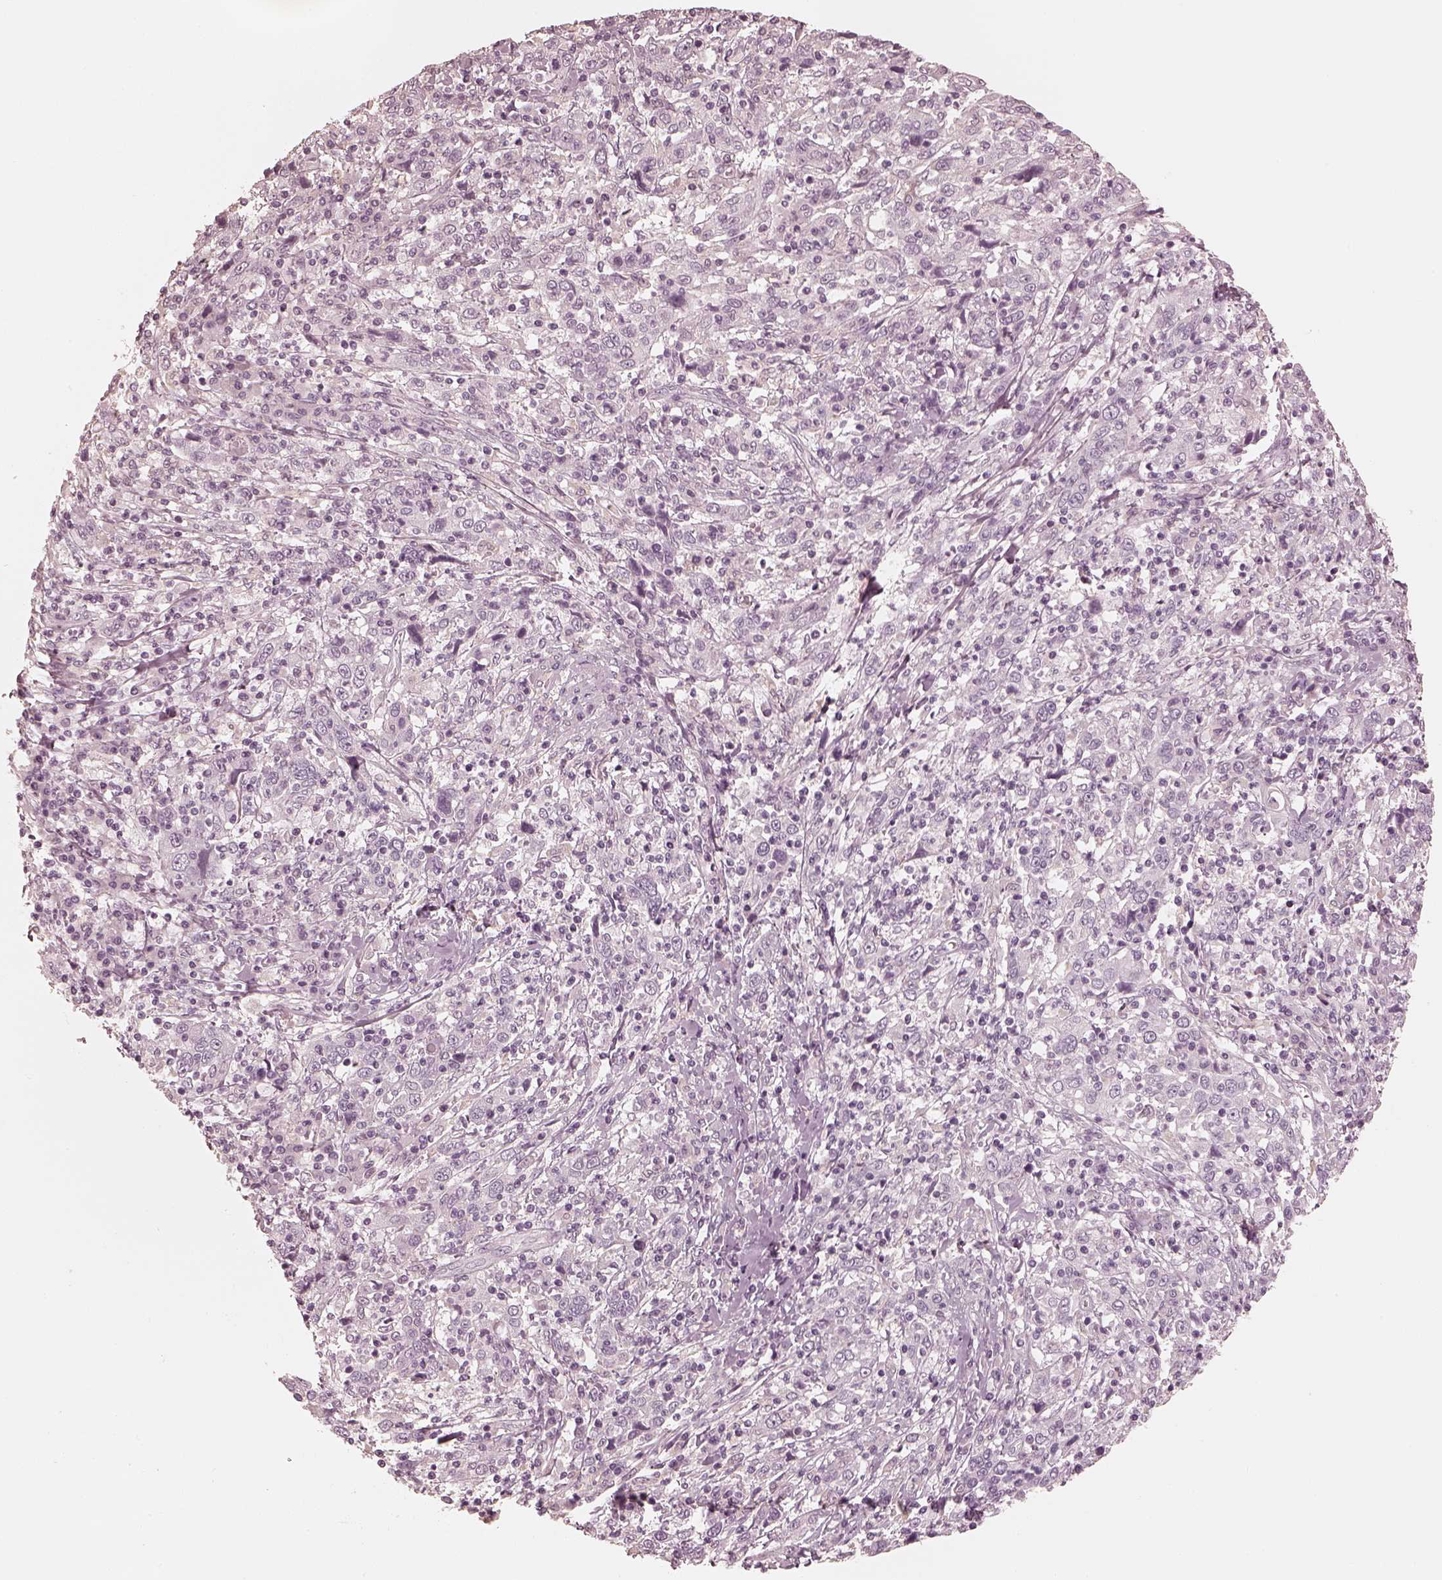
{"staining": {"intensity": "negative", "quantity": "none", "location": "none"}, "tissue": "cervical cancer", "cell_type": "Tumor cells", "image_type": "cancer", "snomed": [{"axis": "morphology", "description": "Squamous cell carcinoma, NOS"}, {"axis": "topography", "description": "Cervix"}], "caption": "Photomicrograph shows no protein expression in tumor cells of squamous cell carcinoma (cervical) tissue.", "gene": "CALR3", "patient": {"sex": "female", "age": 46}}